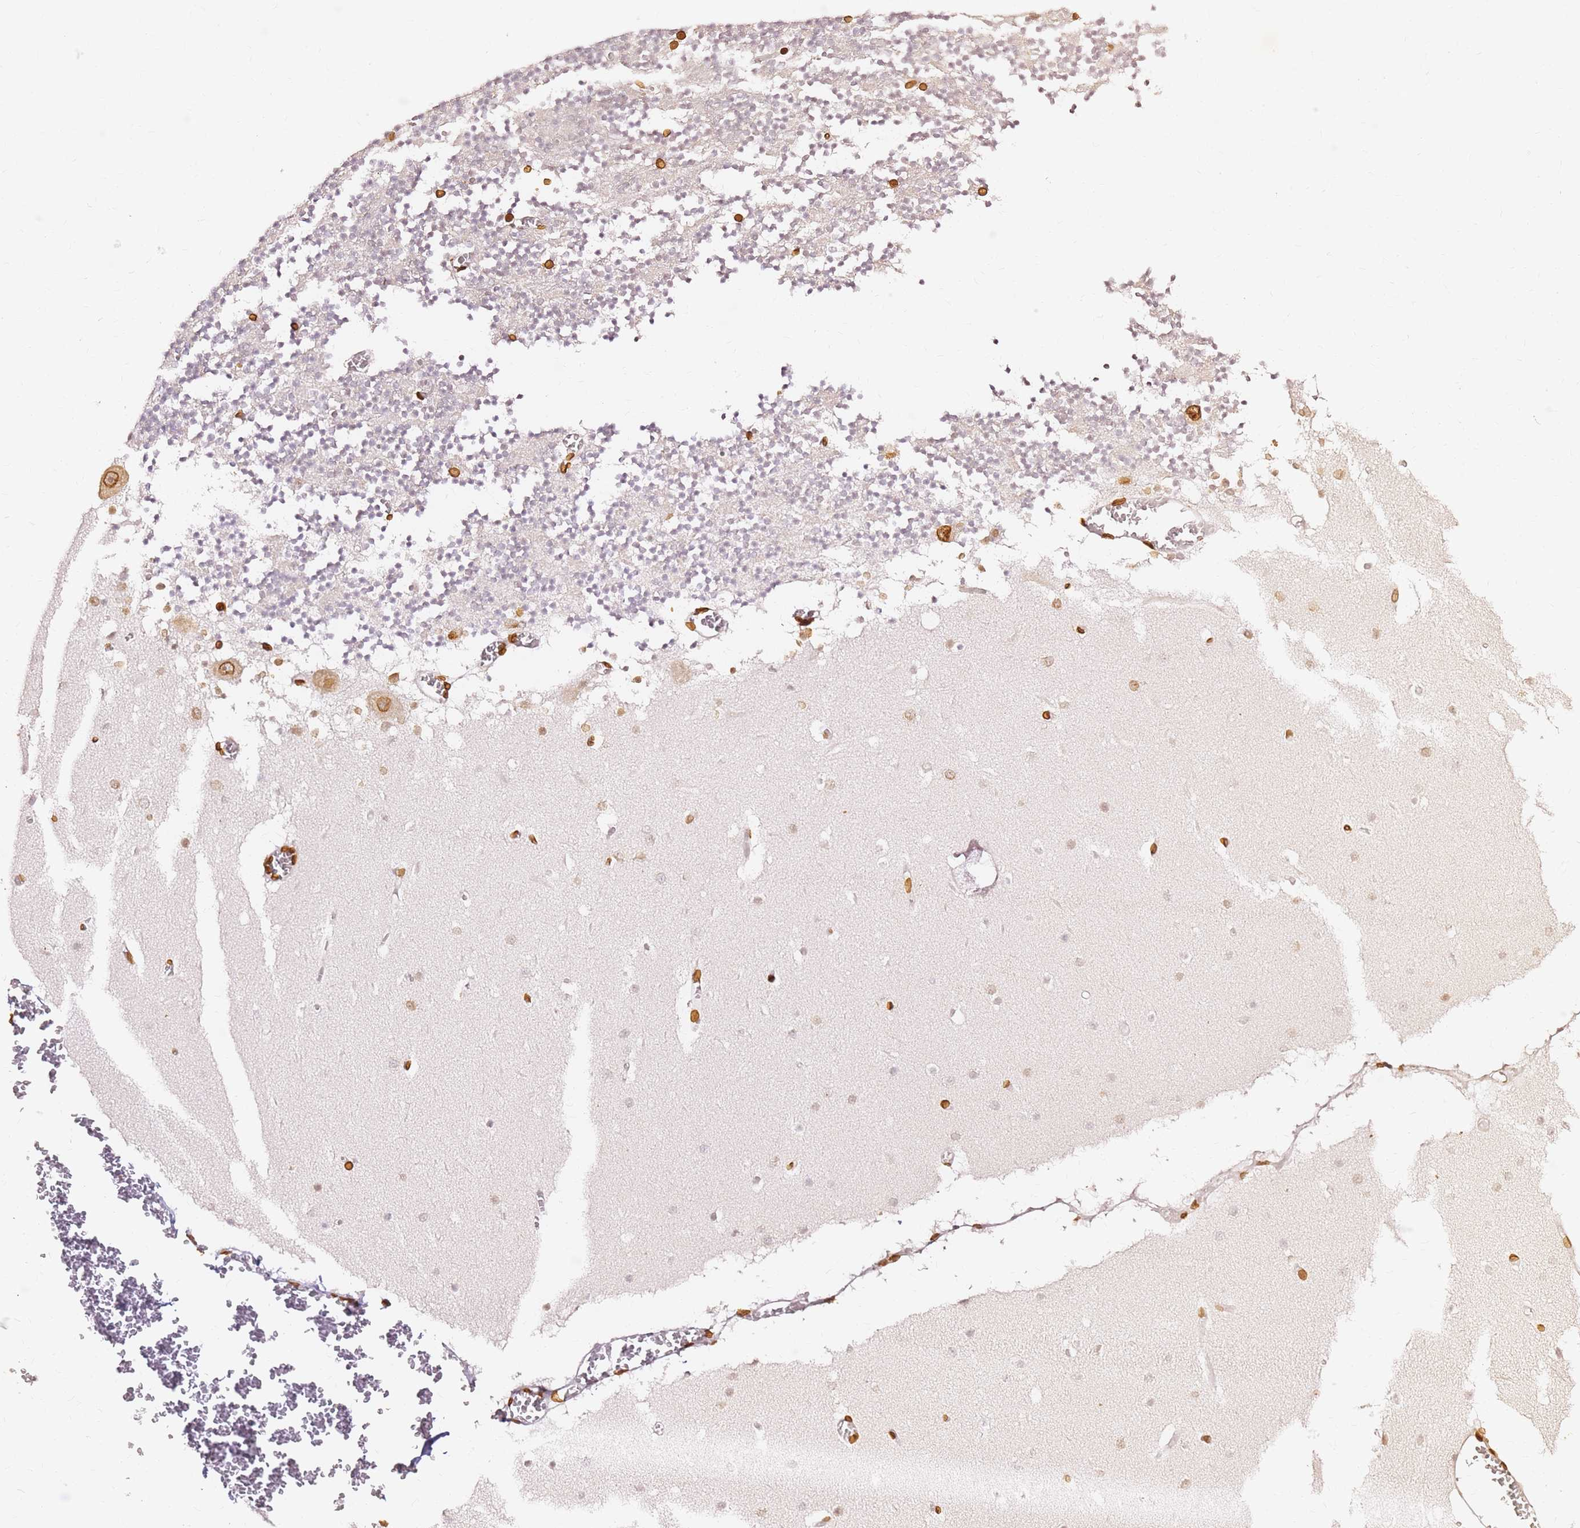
{"staining": {"intensity": "strong", "quantity": "<25%", "location": "cytoplasmic/membranous,nuclear"}, "tissue": "cerebellum", "cell_type": "Cells in granular layer", "image_type": "normal", "snomed": [{"axis": "morphology", "description": "Normal tissue, NOS"}, {"axis": "topography", "description": "Cerebellum"}], "caption": "Immunohistochemistry of benign cerebellum displays medium levels of strong cytoplasmic/membranous,nuclear staining in approximately <25% of cells in granular layer.", "gene": "C6orf141", "patient": {"sex": "female", "age": 28}}